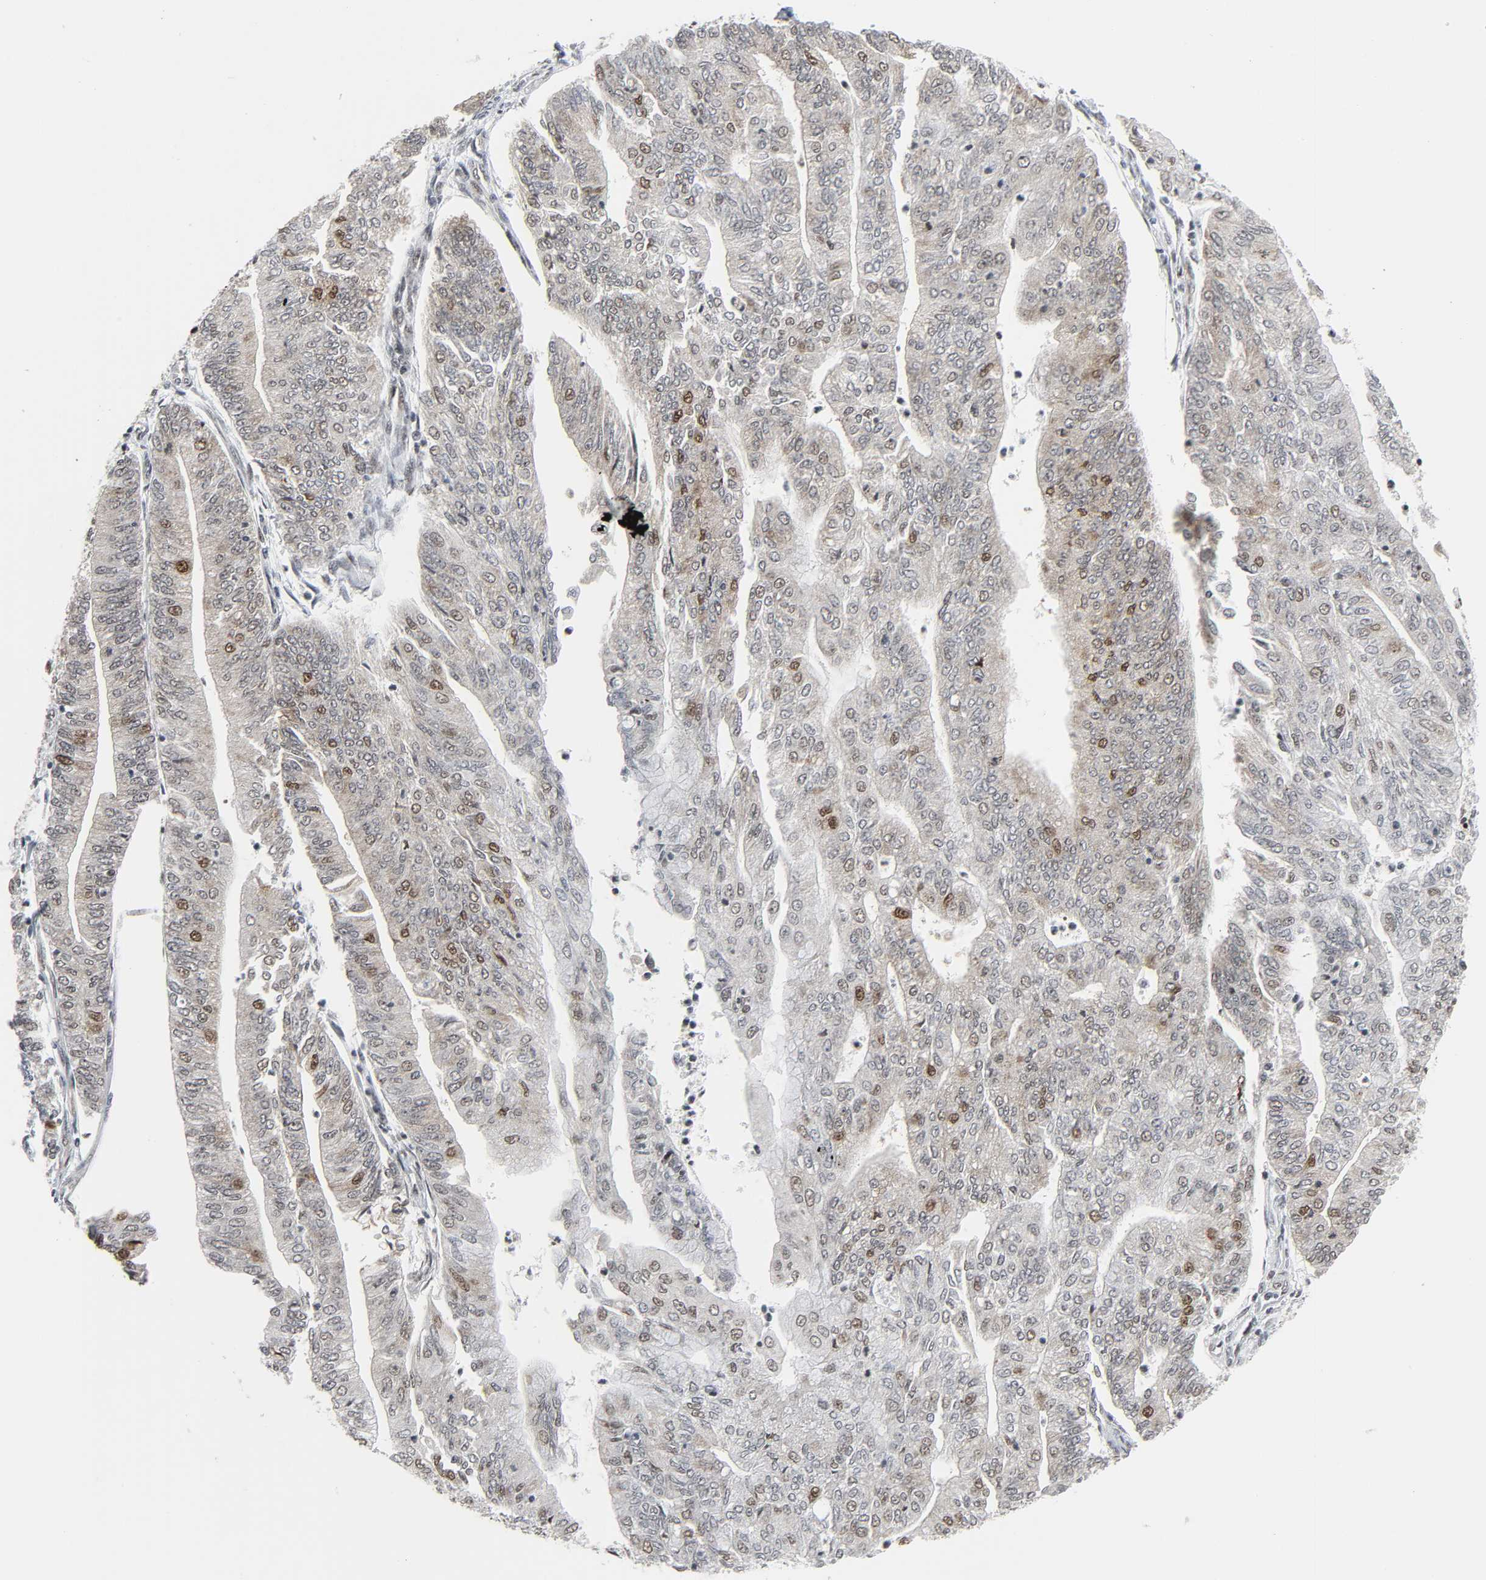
{"staining": {"intensity": "weak", "quantity": ">75%", "location": "nuclear"}, "tissue": "endometrial cancer", "cell_type": "Tumor cells", "image_type": "cancer", "snomed": [{"axis": "morphology", "description": "Adenocarcinoma, NOS"}, {"axis": "topography", "description": "Endometrium"}], "caption": "Weak nuclear staining is appreciated in approximately >75% of tumor cells in endometrial adenocarcinoma.", "gene": "CDK7", "patient": {"sex": "female", "age": 59}}